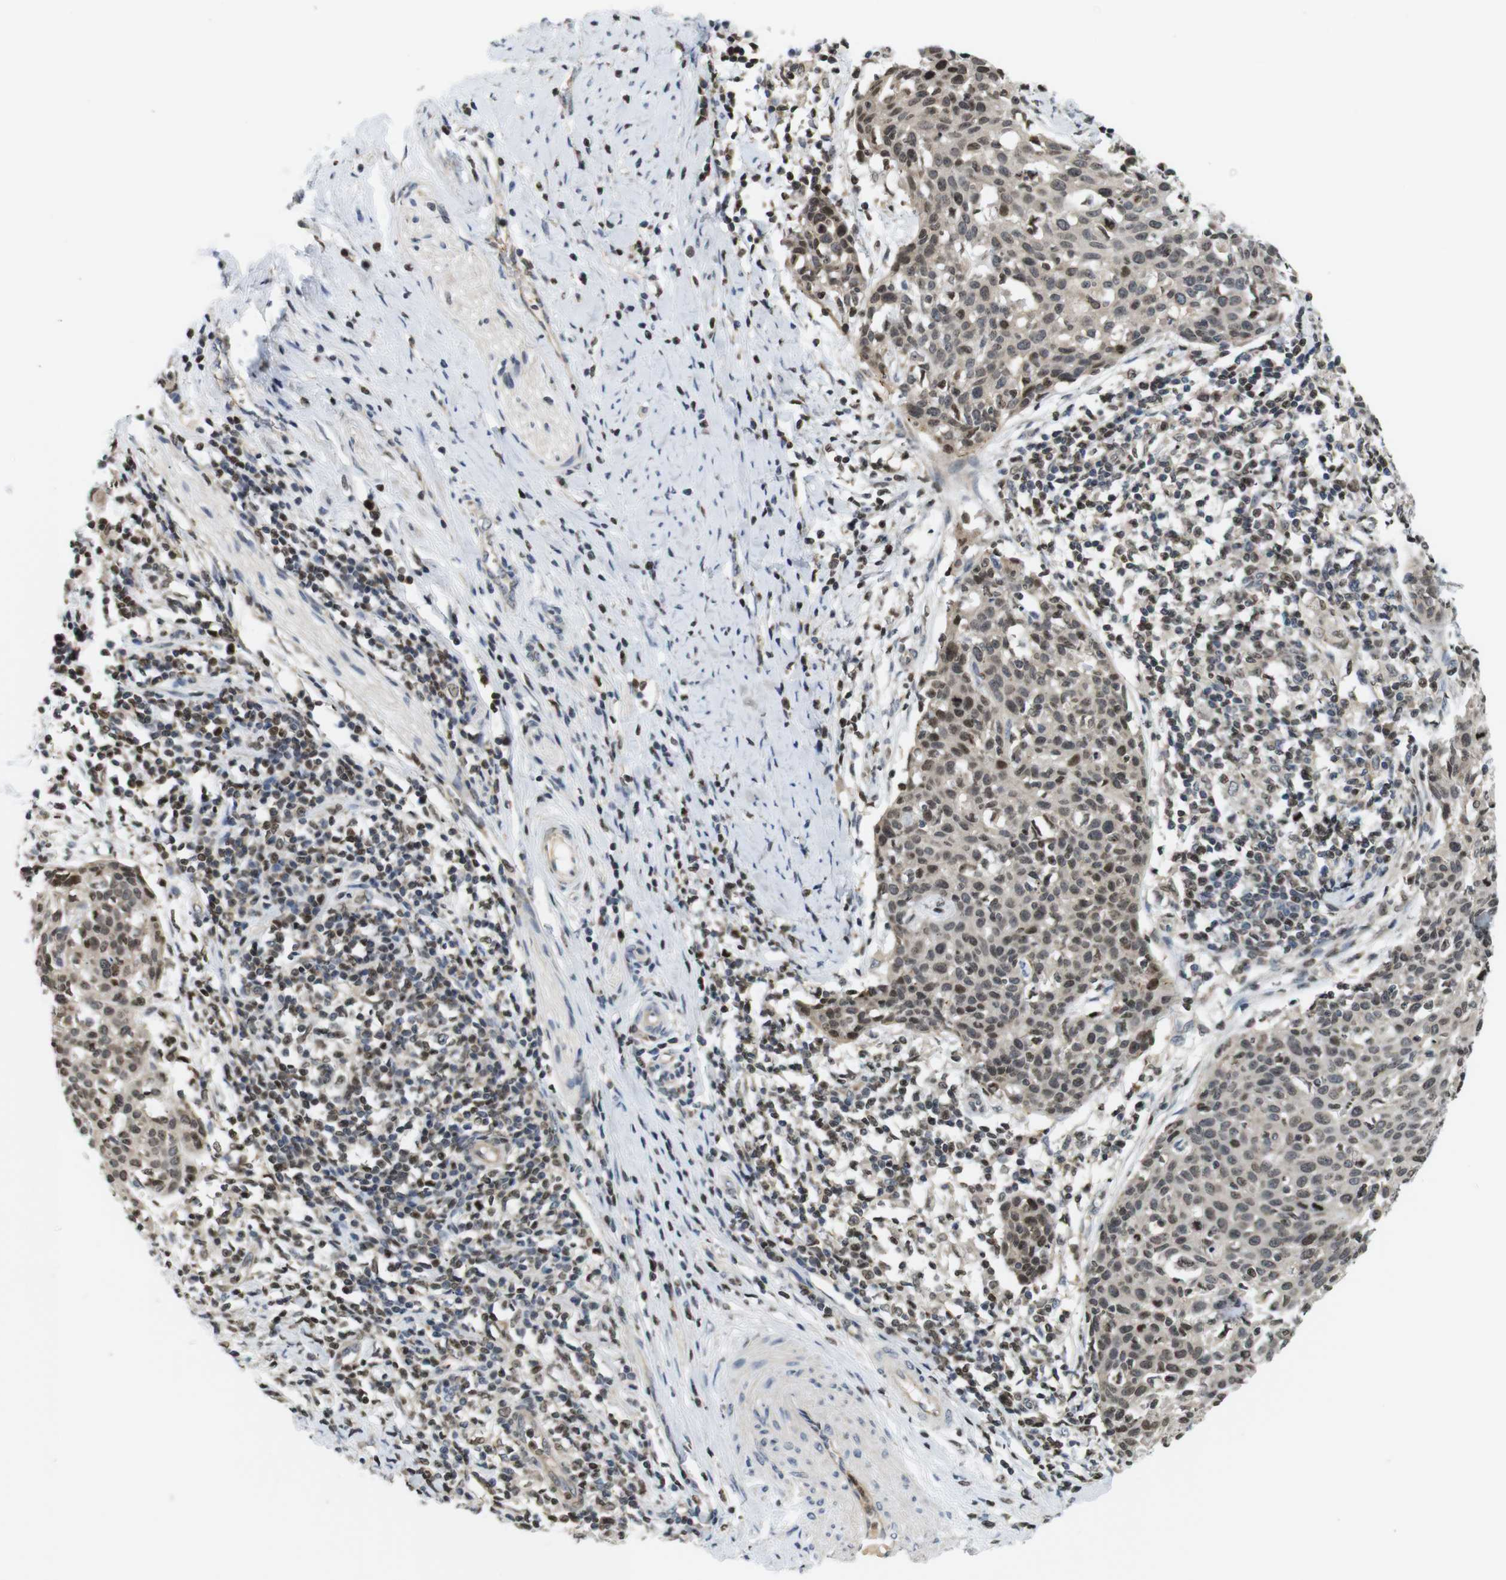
{"staining": {"intensity": "weak", "quantity": "25%-75%", "location": "cytoplasmic/membranous,nuclear"}, "tissue": "cervical cancer", "cell_type": "Tumor cells", "image_type": "cancer", "snomed": [{"axis": "morphology", "description": "Squamous cell carcinoma, NOS"}, {"axis": "topography", "description": "Cervix"}], "caption": "Human squamous cell carcinoma (cervical) stained for a protein (brown) displays weak cytoplasmic/membranous and nuclear positive positivity in about 25%-75% of tumor cells.", "gene": "MBD1", "patient": {"sex": "female", "age": 38}}